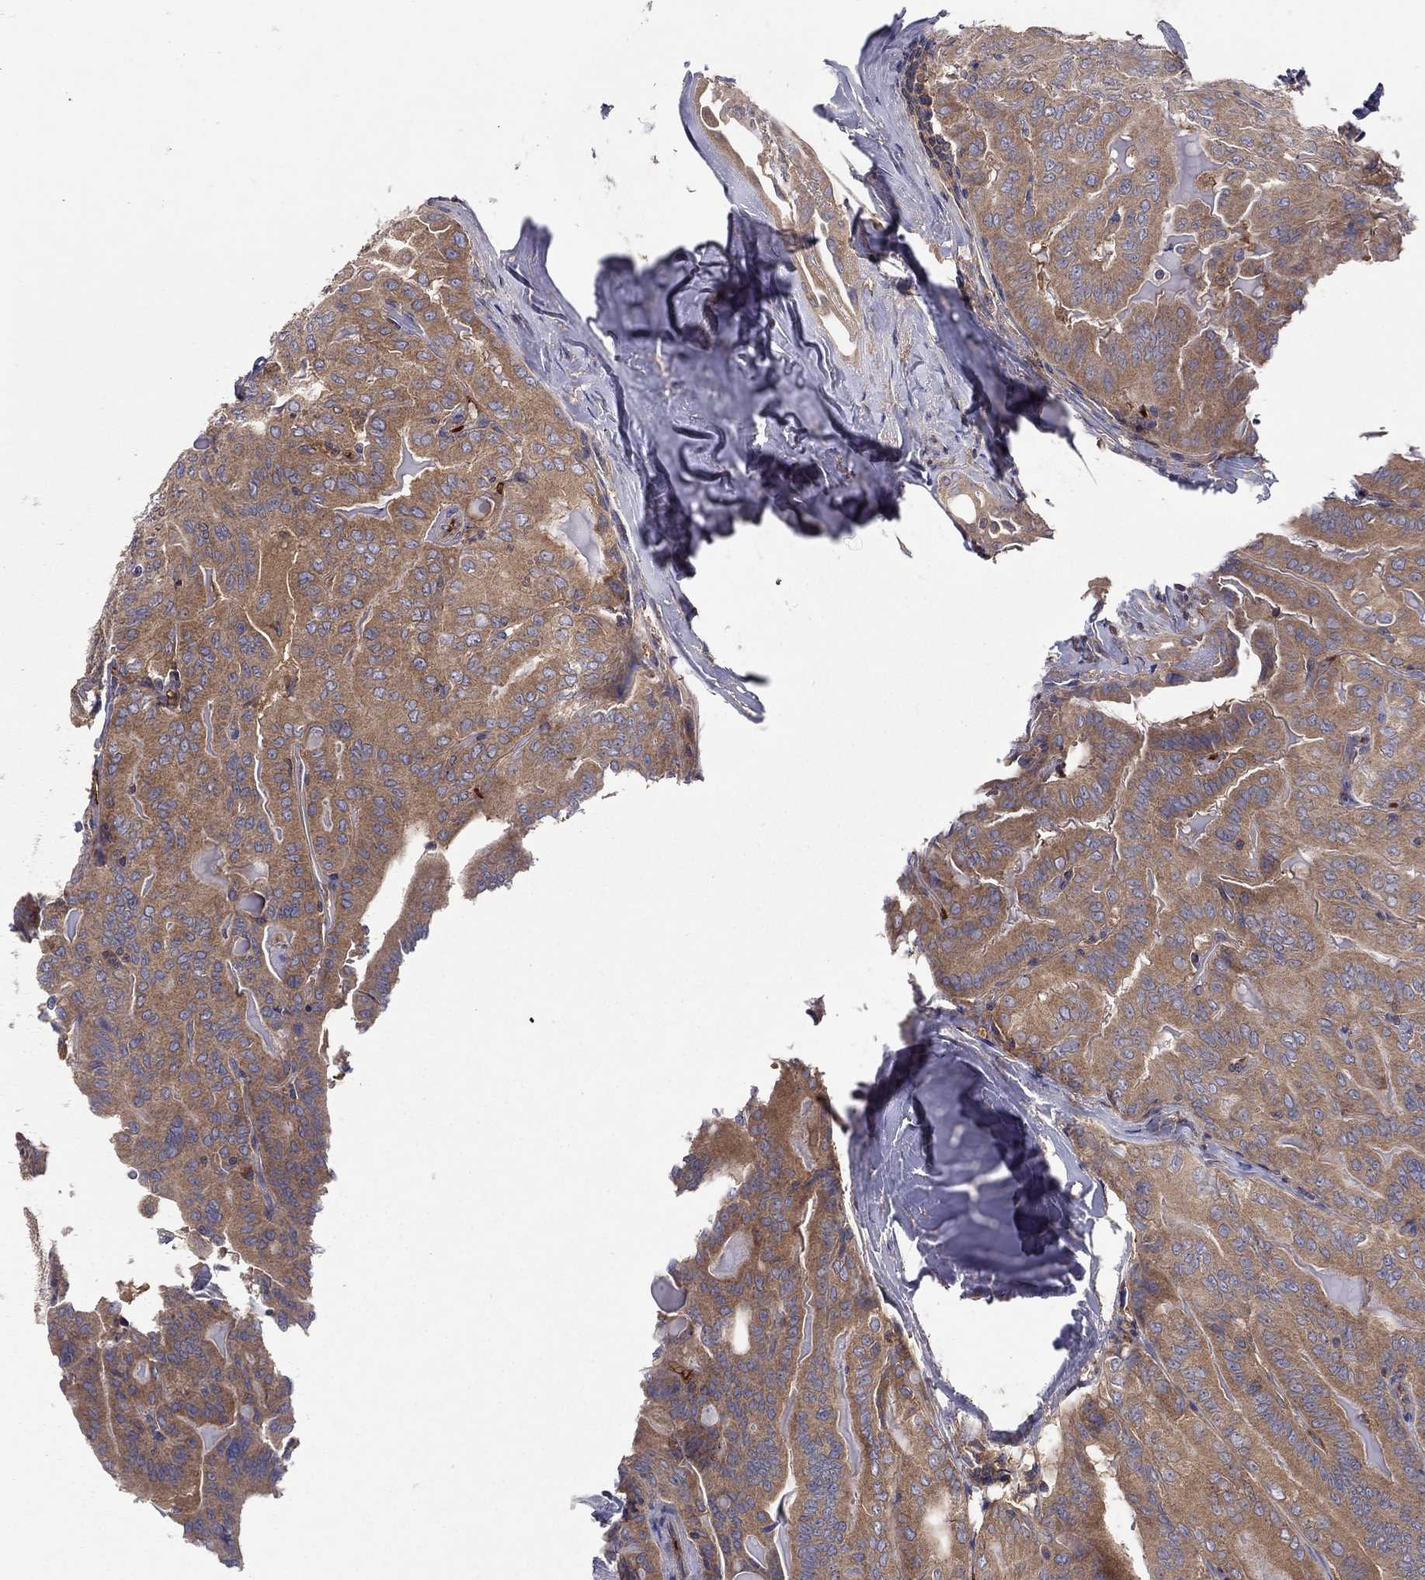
{"staining": {"intensity": "moderate", "quantity": ">75%", "location": "cytoplasmic/membranous"}, "tissue": "thyroid cancer", "cell_type": "Tumor cells", "image_type": "cancer", "snomed": [{"axis": "morphology", "description": "Papillary adenocarcinoma, NOS"}, {"axis": "topography", "description": "Thyroid gland"}], "caption": "Thyroid papillary adenocarcinoma stained with immunohistochemistry shows moderate cytoplasmic/membranous positivity in approximately >75% of tumor cells.", "gene": "RNF123", "patient": {"sex": "female", "age": 68}}